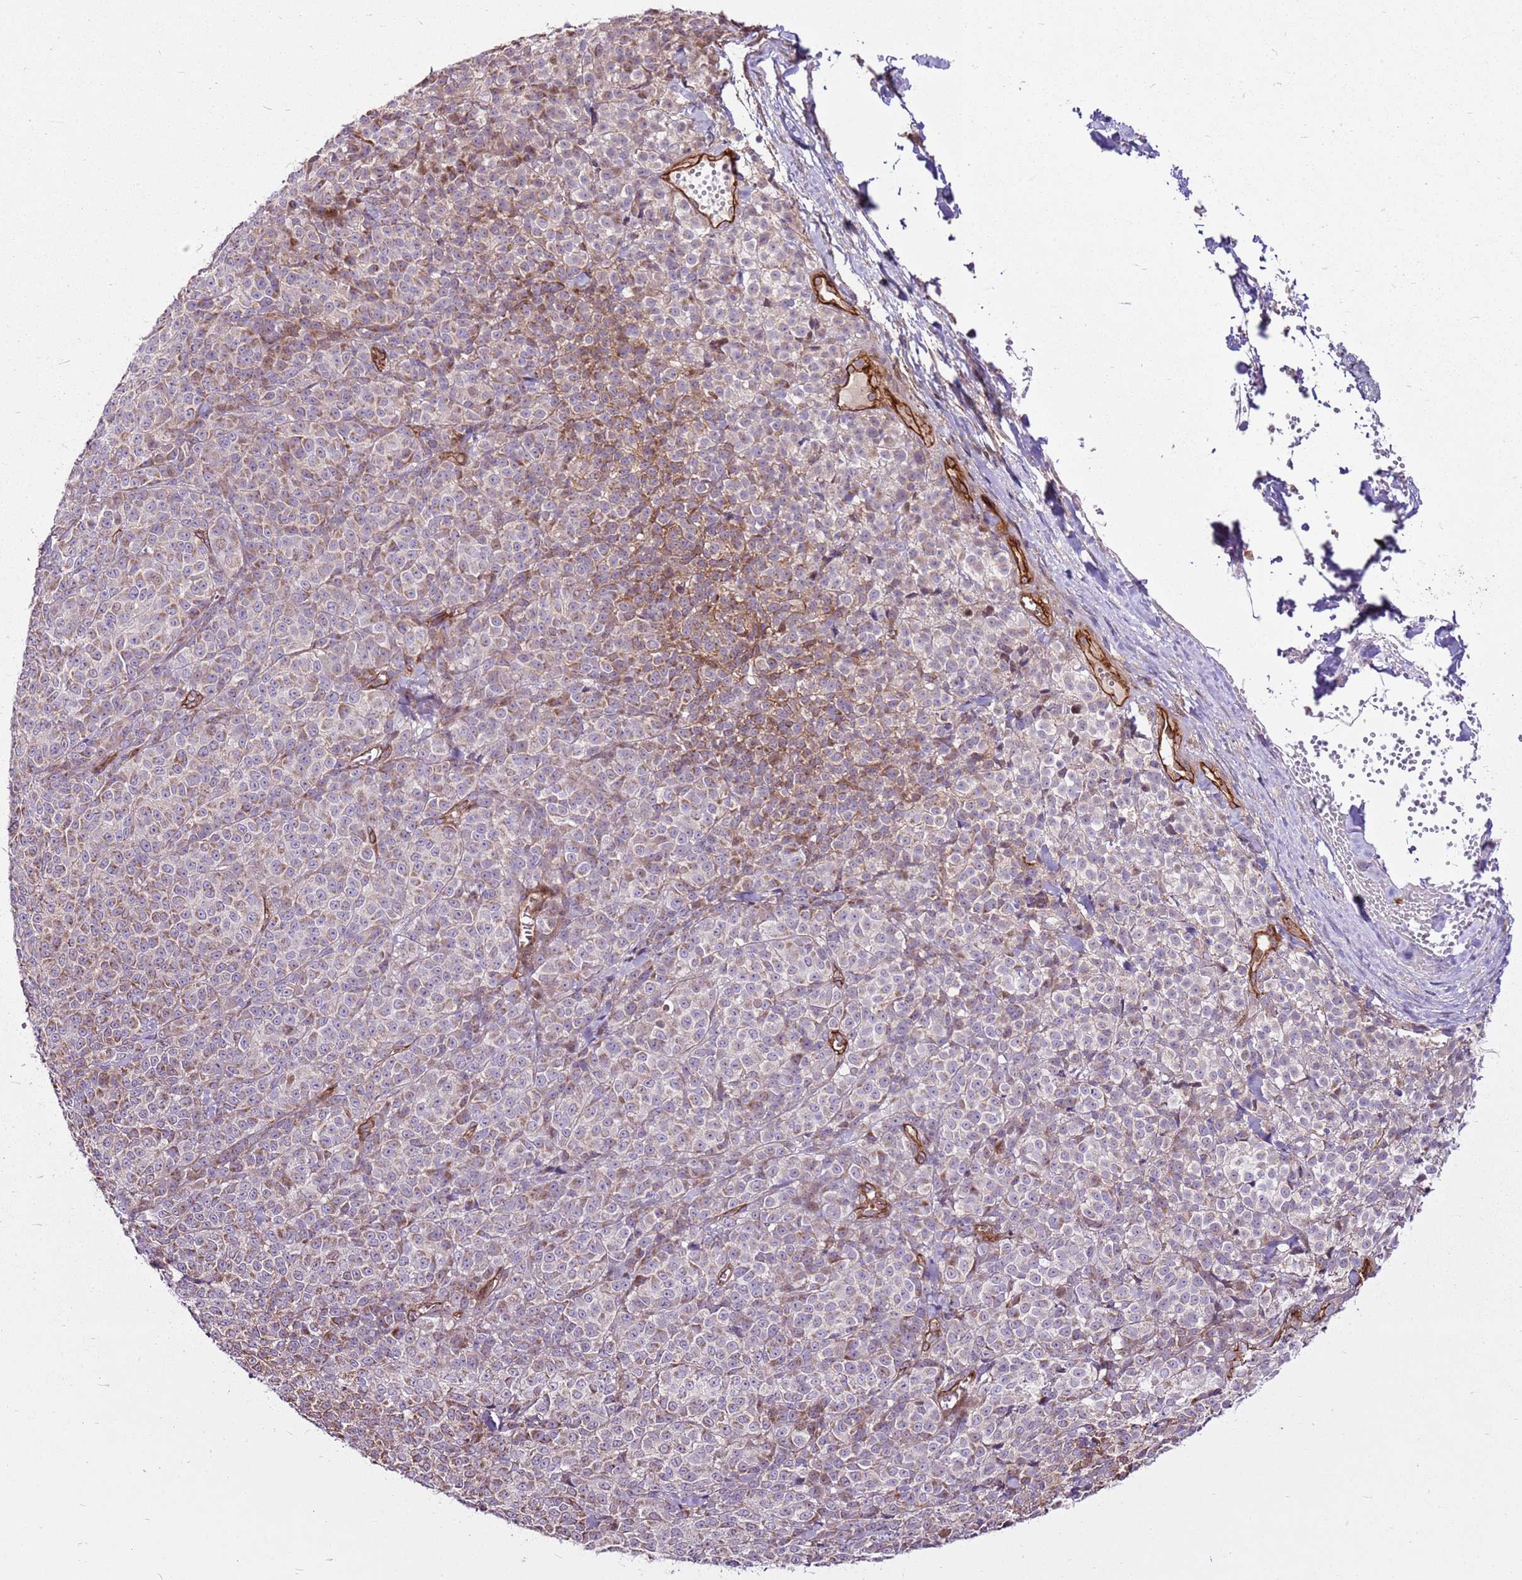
{"staining": {"intensity": "moderate", "quantity": "<25%", "location": "cytoplasmic/membranous"}, "tissue": "melanoma", "cell_type": "Tumor cells", "image_type": "cancer", "snomed": [{"axis": "morphology", "description": "Normal tissue, NOS"}, {"axis": "morphology", "description": "Malignant melanoma, NOS"}, {"axis": "topography", "description": "Skin"}], "caption": "Immunohistochemistry (IHC) histopathology image of melanoma stained for a protein (brown), which demonstrates low levels of moderate cytoplasmic/membranous staining in about <25% of tumor cells.", "gene": "ZNF827", "patient": {"sex": "female", "age": 34}}